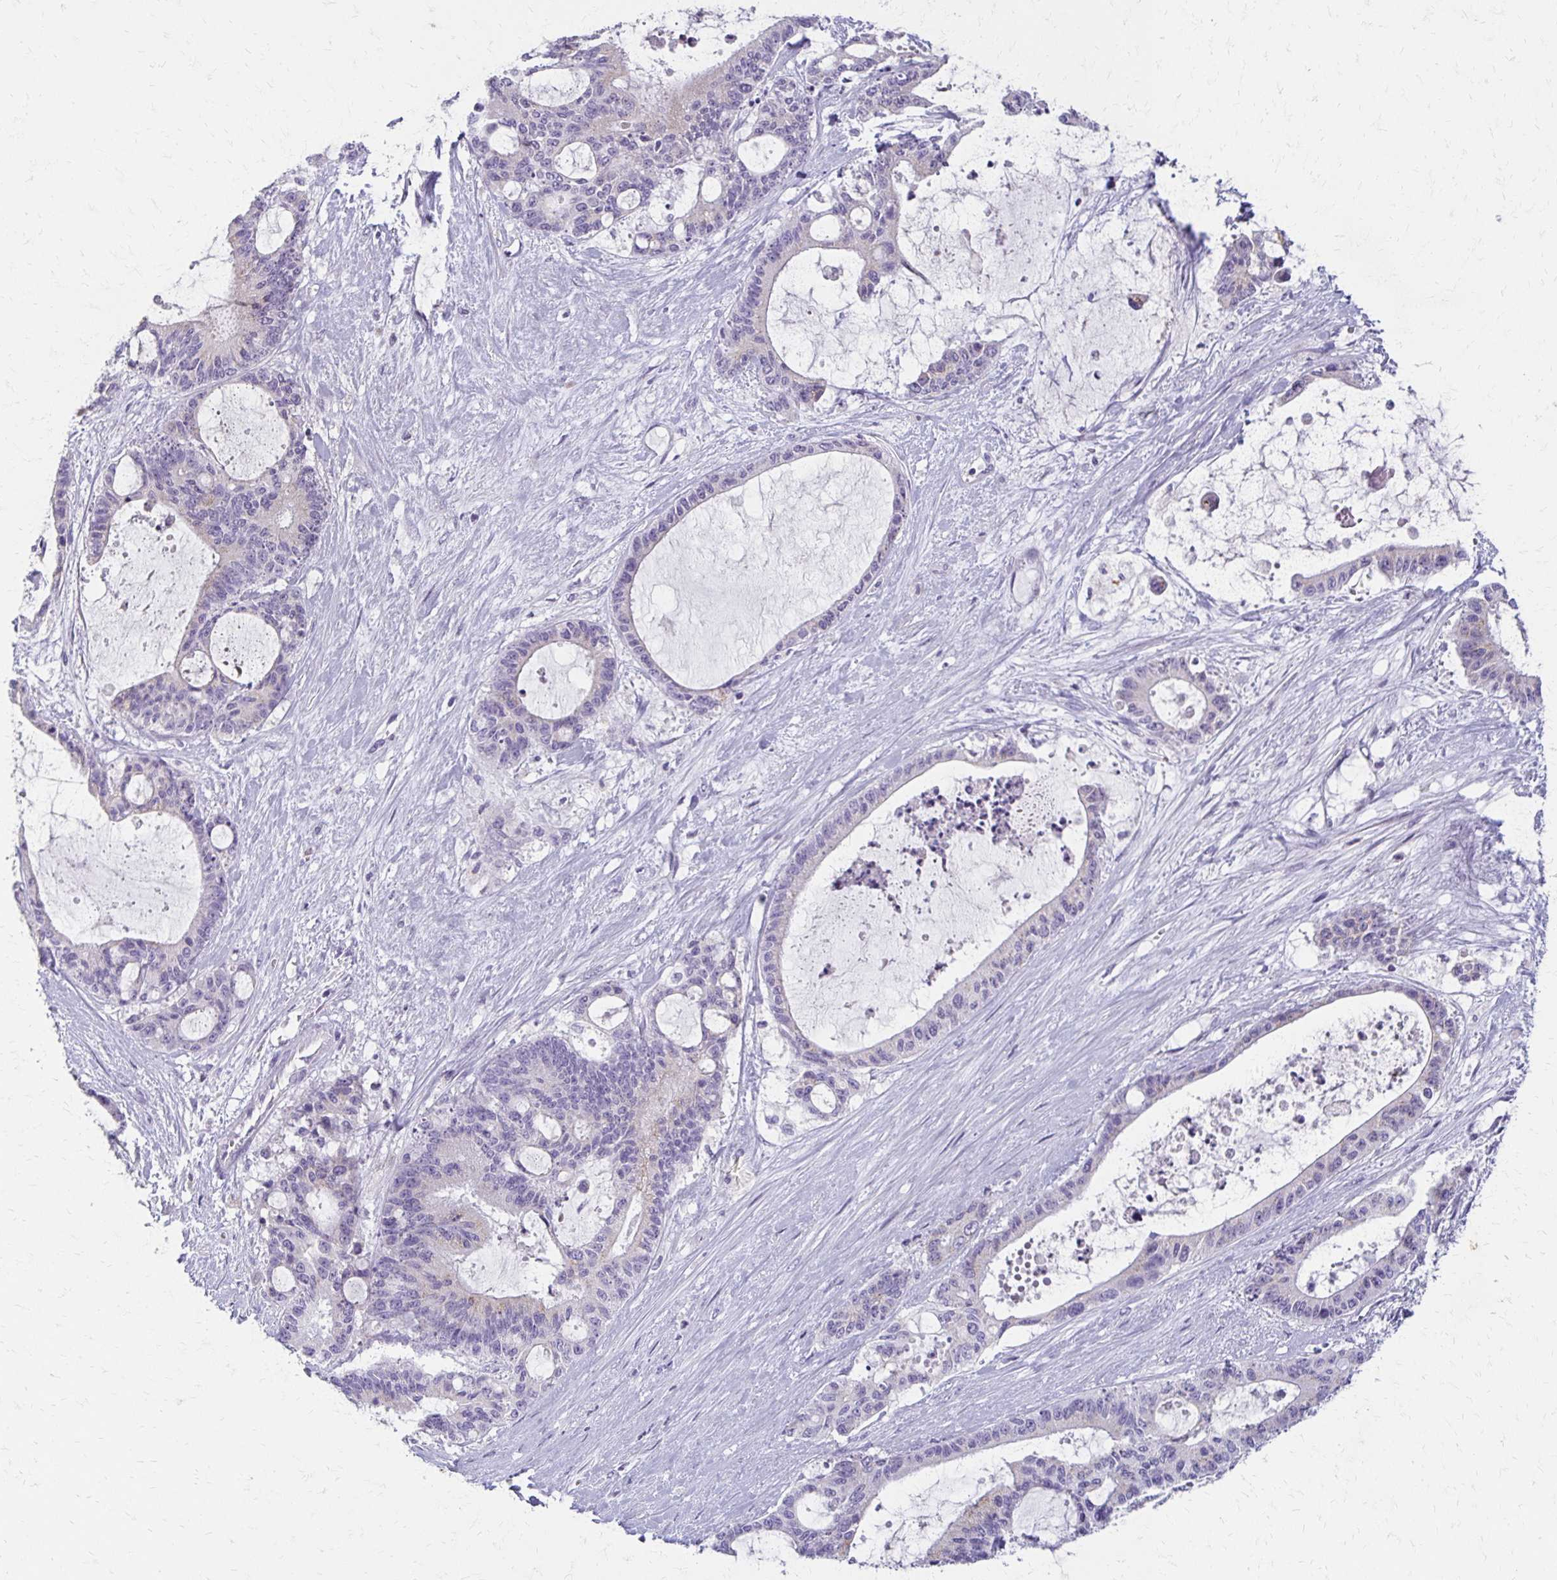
{"staining": {"intensity": "negative", "quantity": "none", "location": "none"}, "tissue": "liver cancer", "cell_type": "Tumor cells", "image_type": "cancer", "snomed": [{"axis": "morphology", "description": "Normal tissue, NOS"}, {"axis": "morphology", "description": "Cholangiocarcinoma"}, {"axis": "topography", "description": "Liver"}, {"axis": "topography", "description": "Peripheral nerve tissue"}], "caption": "Liver cancer was stained to show a protein in brown. There is no significant positivity in tumor cells.", "gene": "BBS12", "patient": {"sex": "female", "age": 73}}